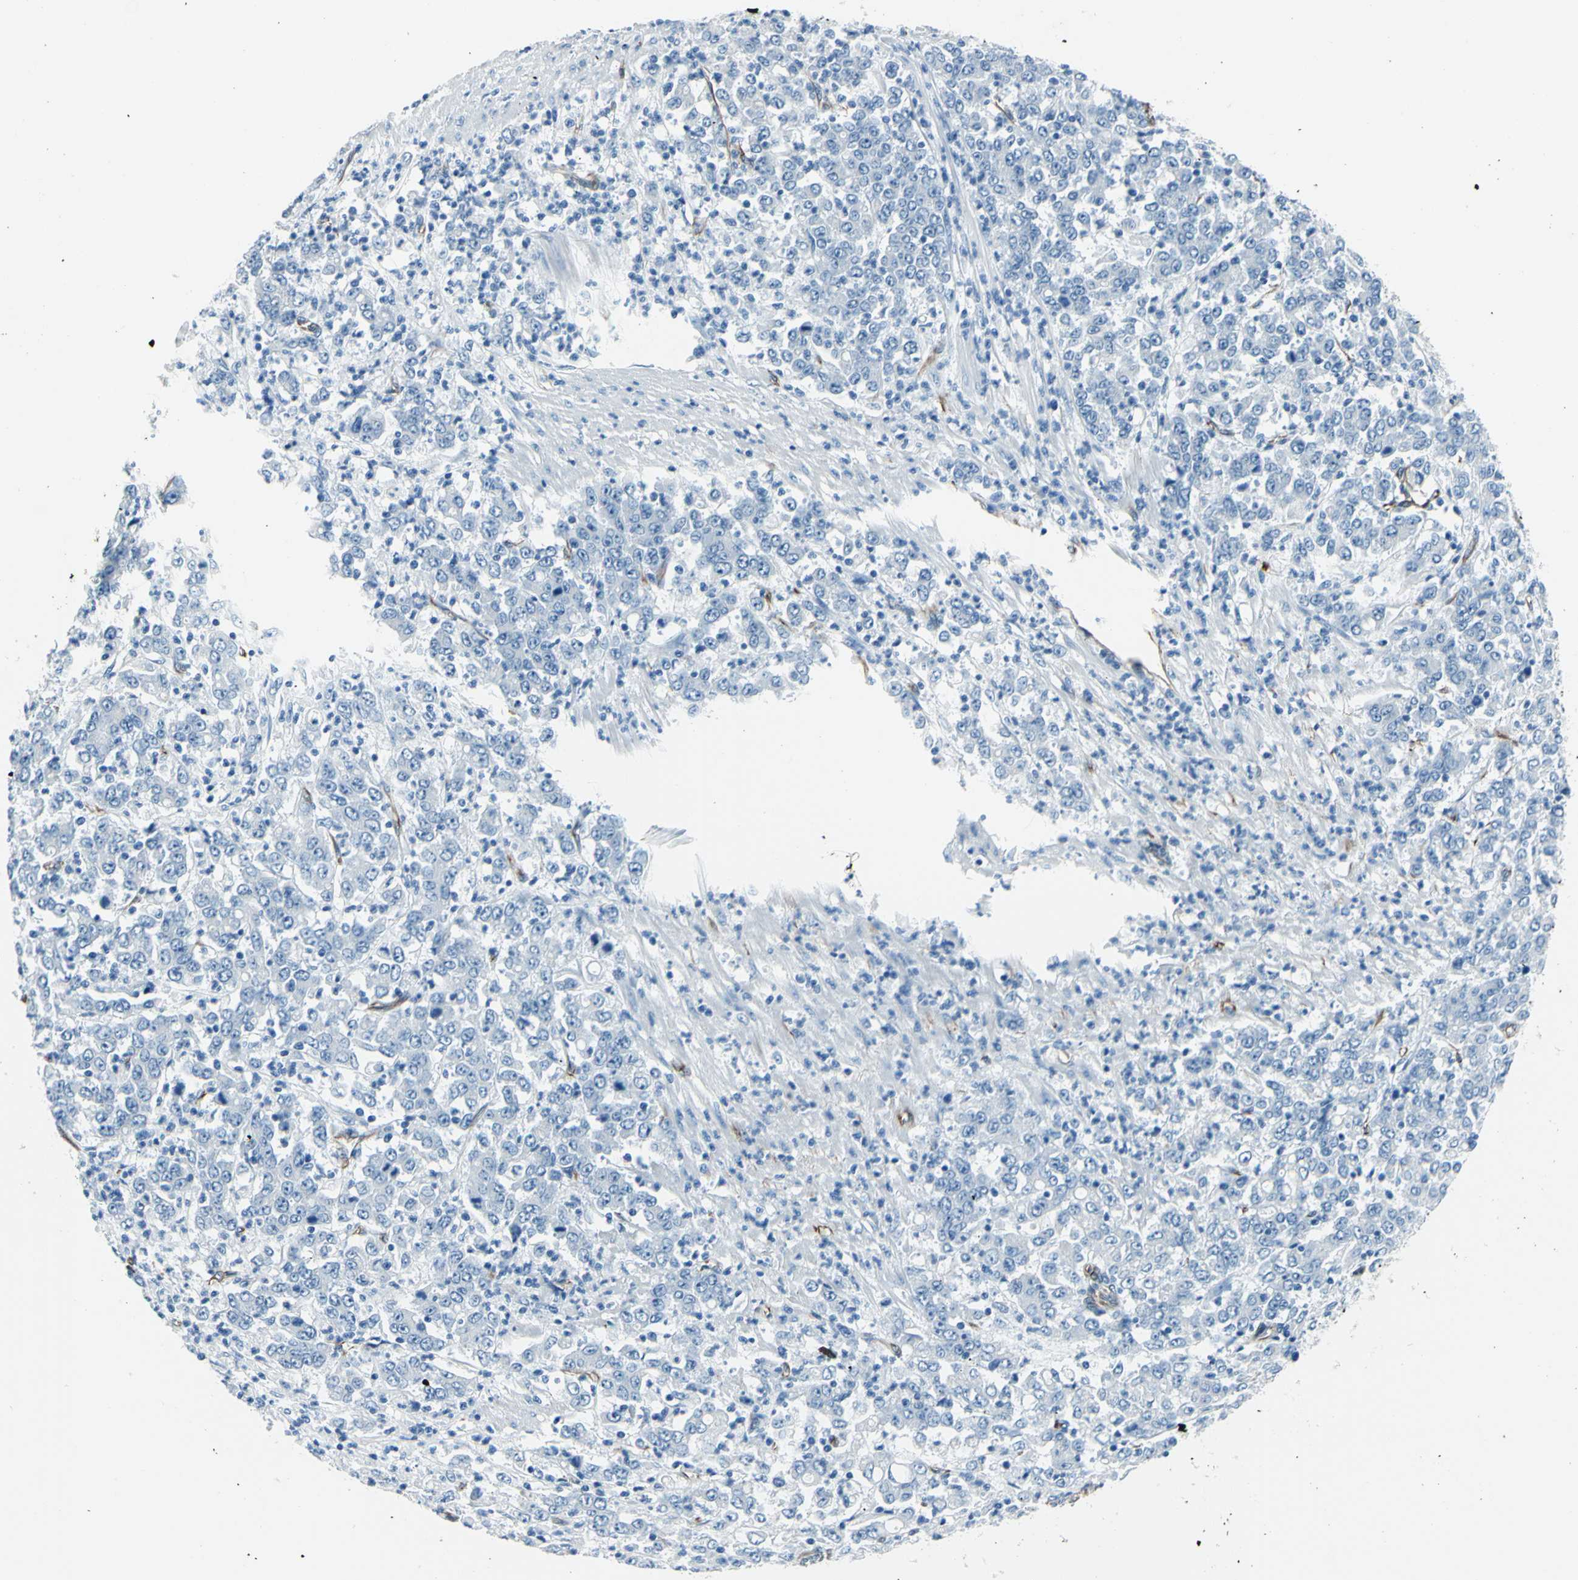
{"staining": {"intensity": "negative", "quantity": "none", "location": "none"}, "tissue": "stomach cancer", "cell_type": "Tumor cells", "image_type": "cancer", "snomed": [{"axis": "morphology", "description": "Adenocarcinoma, NOS"}, {"axis": "topography", "description": "Stomach, lower"}], "caption": "Immunohistochemical staining of stomach cancer (adenocarcinoma) shows no significant expression in tumor cells. (IHC, brightfield microscopy, high magnification).", "gene": "PTH2R", "patient": {"sex": "female", "age": 71}}